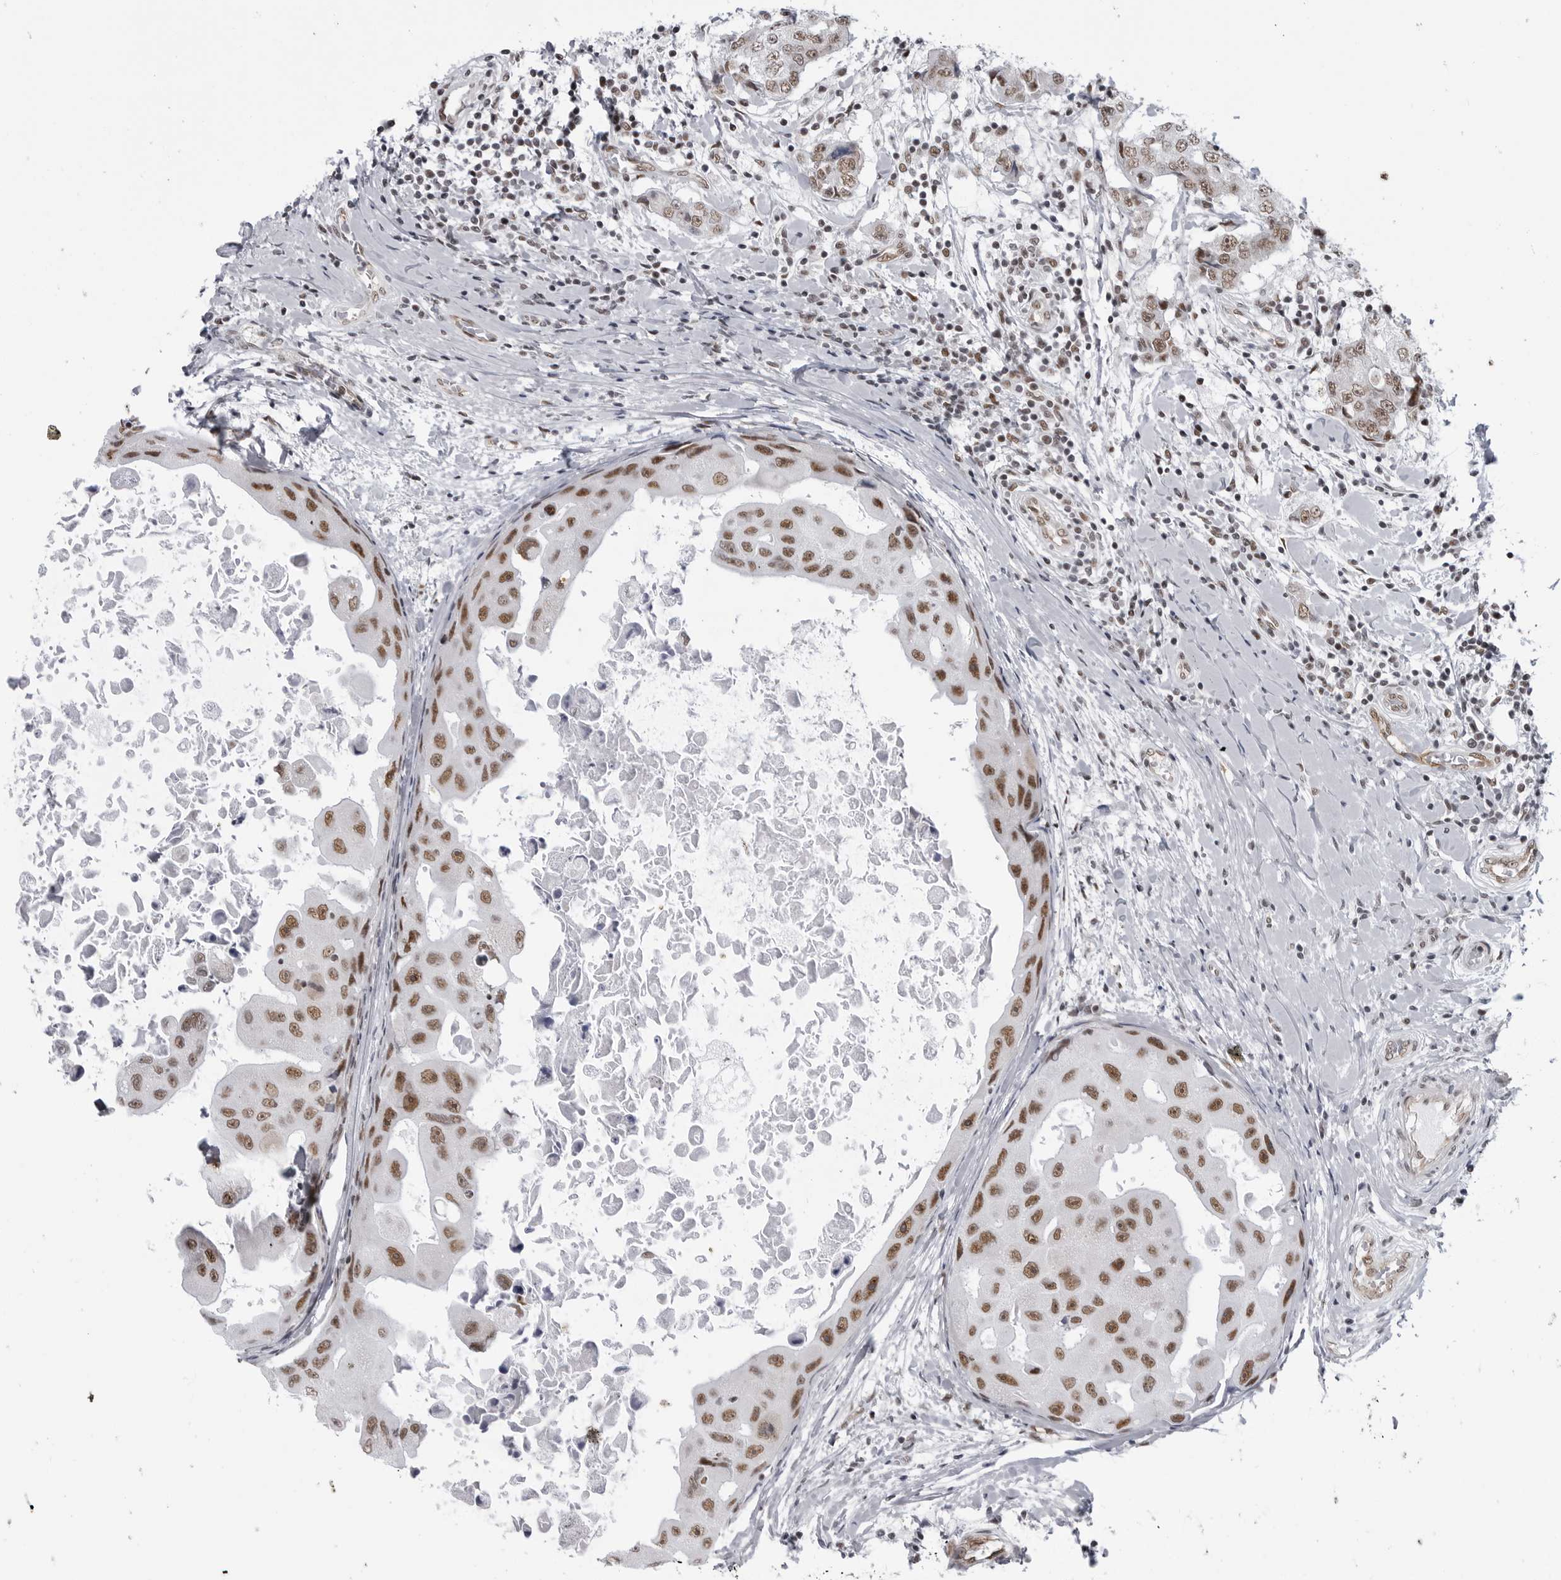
{"staining": {"intensity": "moderate", "quantity": ">75%", "location": "nuclear"}, "tissue": "breast cancer", "cell_type": "Tumor cells", "image_type": "cancer", "snomed": [{"axis": "morphology", "description": "Duct carcinoma"}, {"axis": "topography", "description": "Breast"}], "caption": "Breast cancer (intraductal carcinoma) stained for a protein (brown) shows moderate nuclear positive expression in approximately >75% of tumor cells.", "gene": "RNF26", "patient": {"sex": "female", "age": 27}}